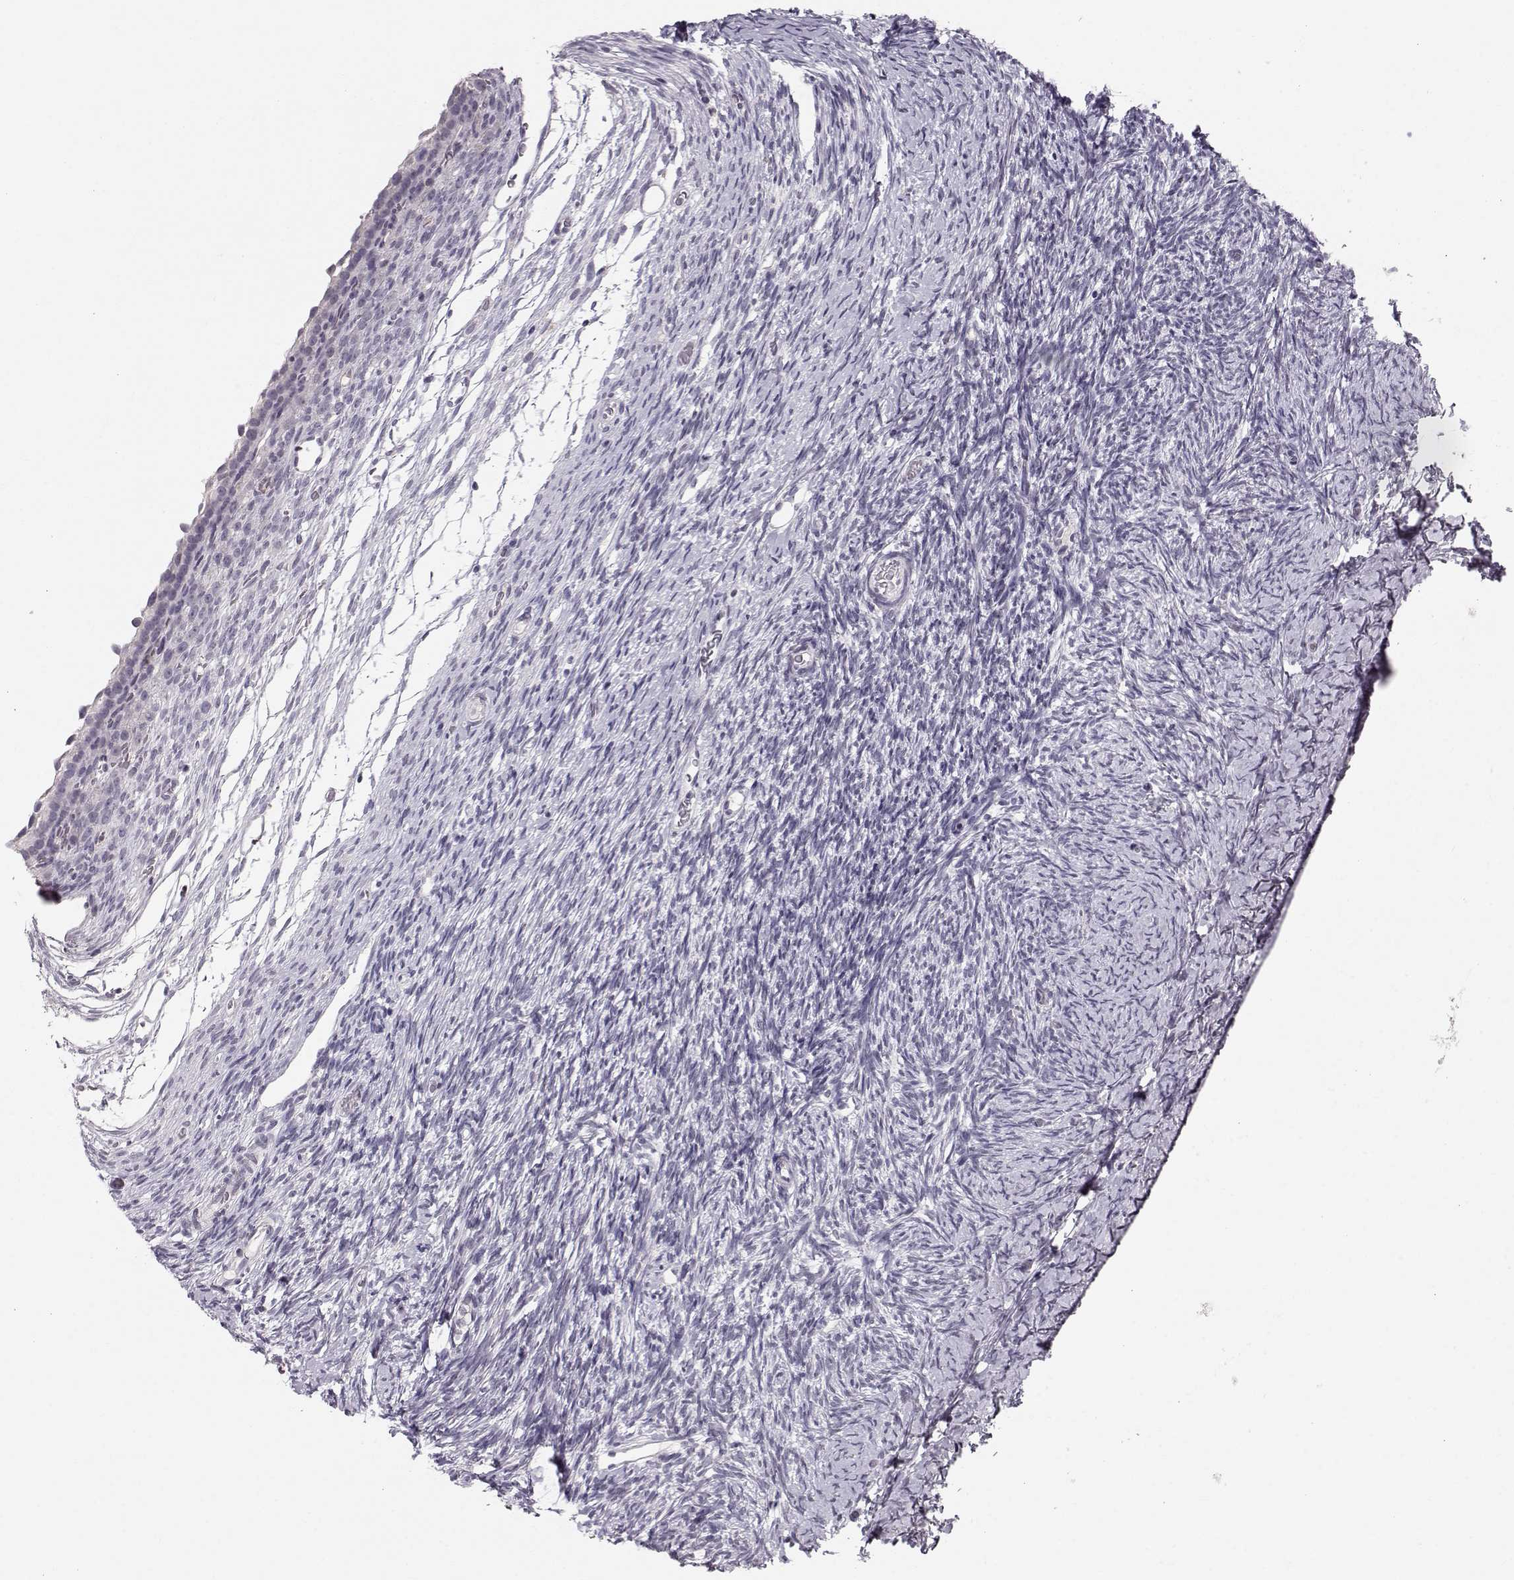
{"staining": {"intensity": "negative", "quantity": "none", "location": "none"}, "tissue": "ovary", "cell_type": "Follicle cells", "image_type": "normal", "snomed": [{"axis": "morphology", "description": "Normal tissue, NOS"}, {"axis": "topography", "description": "Ovary"}], "caption": "Follicle cells show no significant positivity in unremarkable ovary. (Stains: DAB (3,3'-diaminobenzidine) immunohistochemistry (IHC) with hematoxylin counter stain, Microscopy: brightfield microscopy at high magnification).", "gene": "POU1F1", "patient": {"sex": "female", "age": 39}}